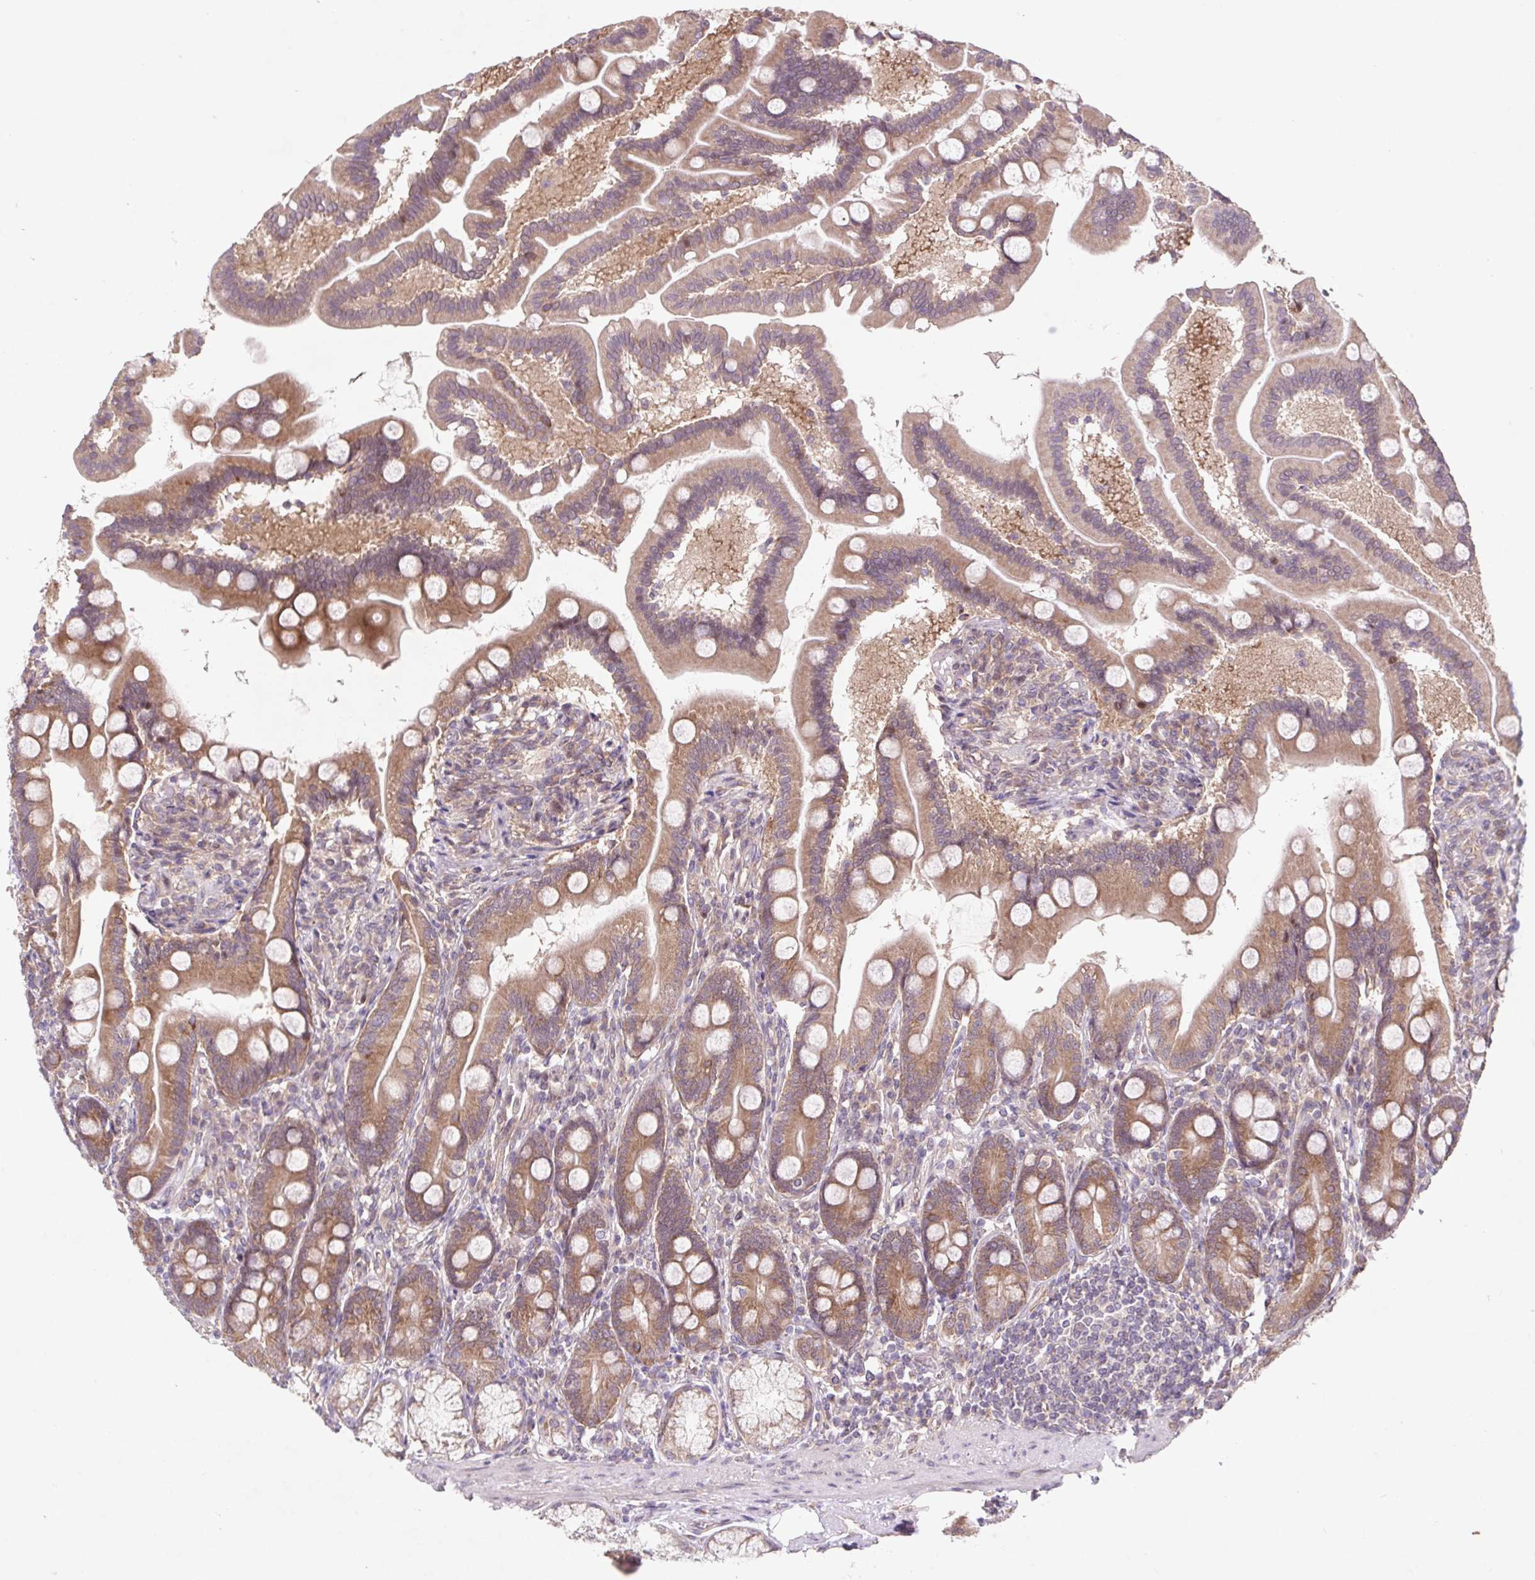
{"staining": {"intensity": "moderate", "quantity": ">75%", "location": "cytoplasmic/membranous"}, "tissue": "duodenum", "cell_type": "Glandular cells", "image_type": "normal", "snomed": [{"axis": "morphology", "description": "Normal tissue, NOS"}, {"axis": "topography", "description": "Duodenum"}], "caption": "A medium amount of moderate cytoplasmic/membranous staining is present in approximately >75% of glandular cells in benign duodenum.", "gene": "HFE", "patient": {"sex": "female", "age": 67}}